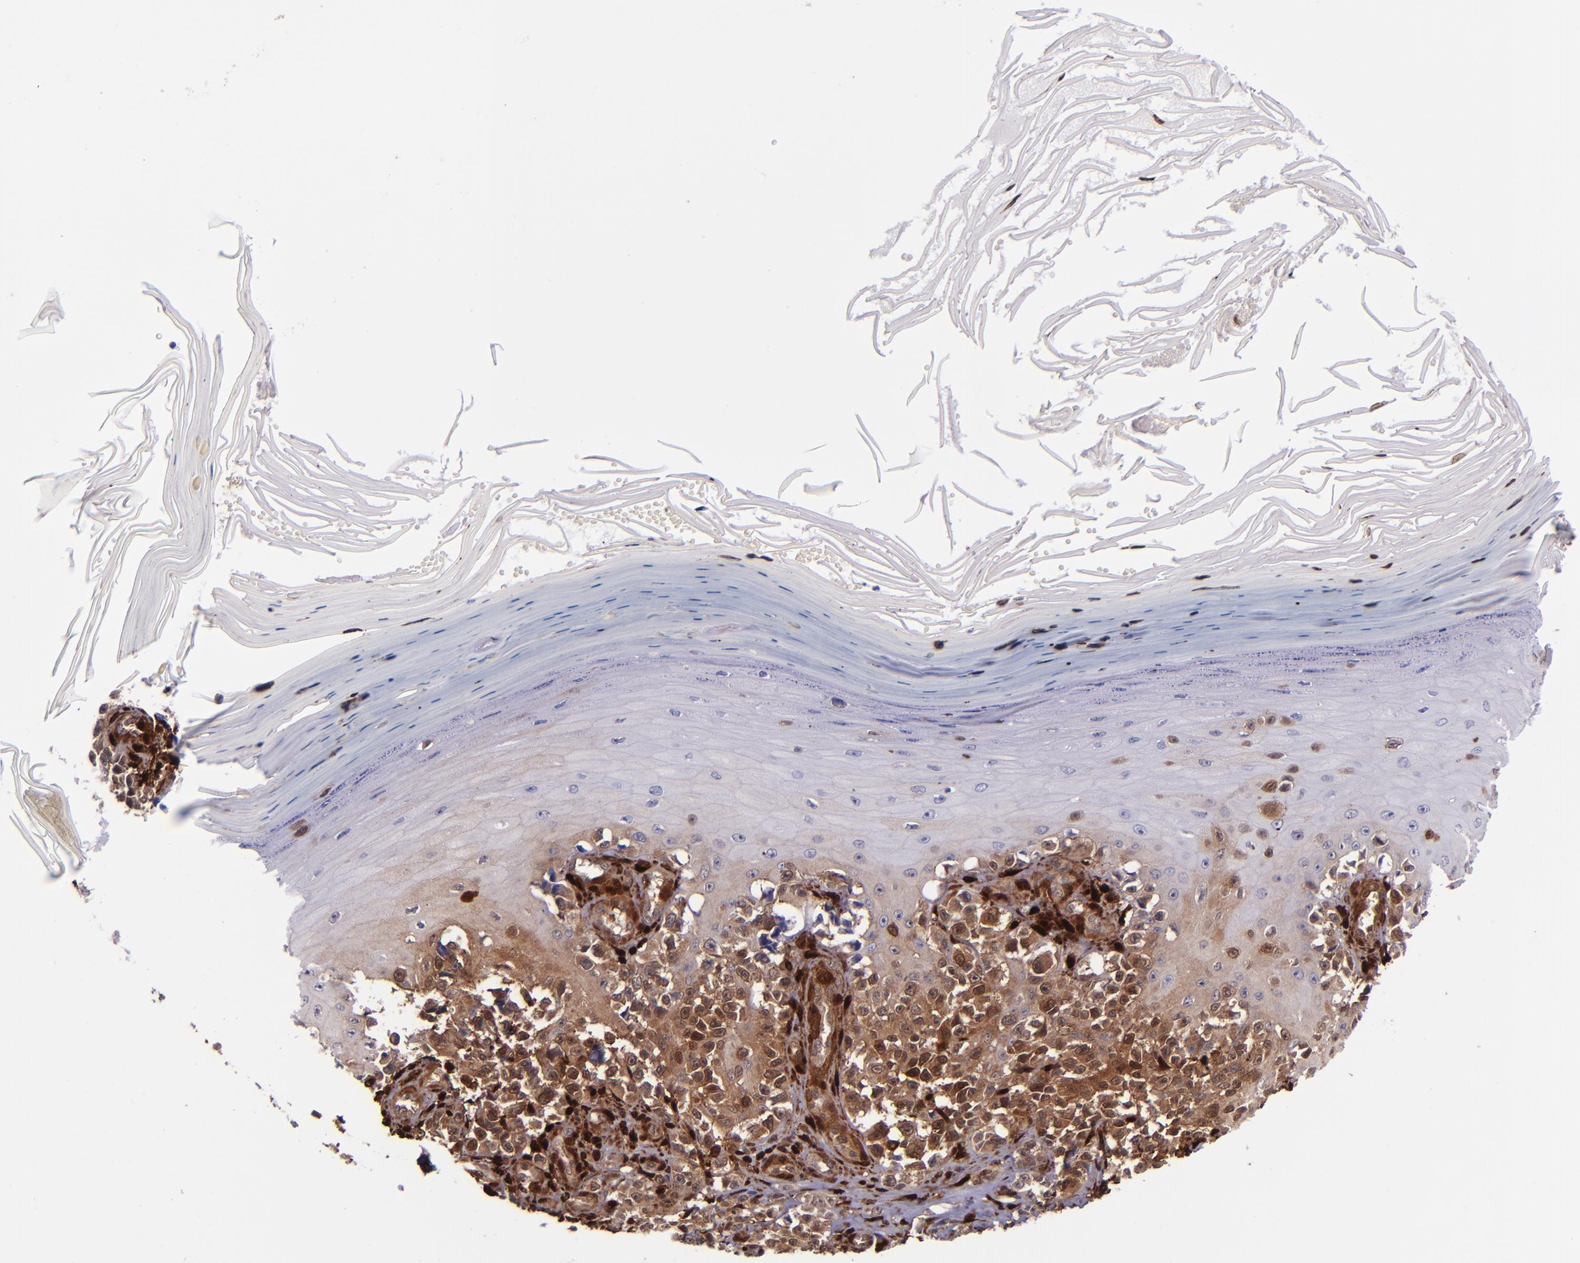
{"staining": {"intensity": "moderate", "quantity": ">75%", "location": "cytoplasmic/membranous,nuclear"}, "tissue": "melanoma", "cell_type": "Tumor cells", "image_type": "cancer", "snomed": [{"axis": "morphology", "description": "Malignant melanoma, NOS"}, {"axis": "topography", "description": "Skin"}], "caption": "IHC of human melanoma reveals medium levels of moderate cytoplasmic/membranous and nuclear staining in about >75% of tumor cells.", "gene": "LGALS1", "patient": {"sex": "female", "age": 82}}